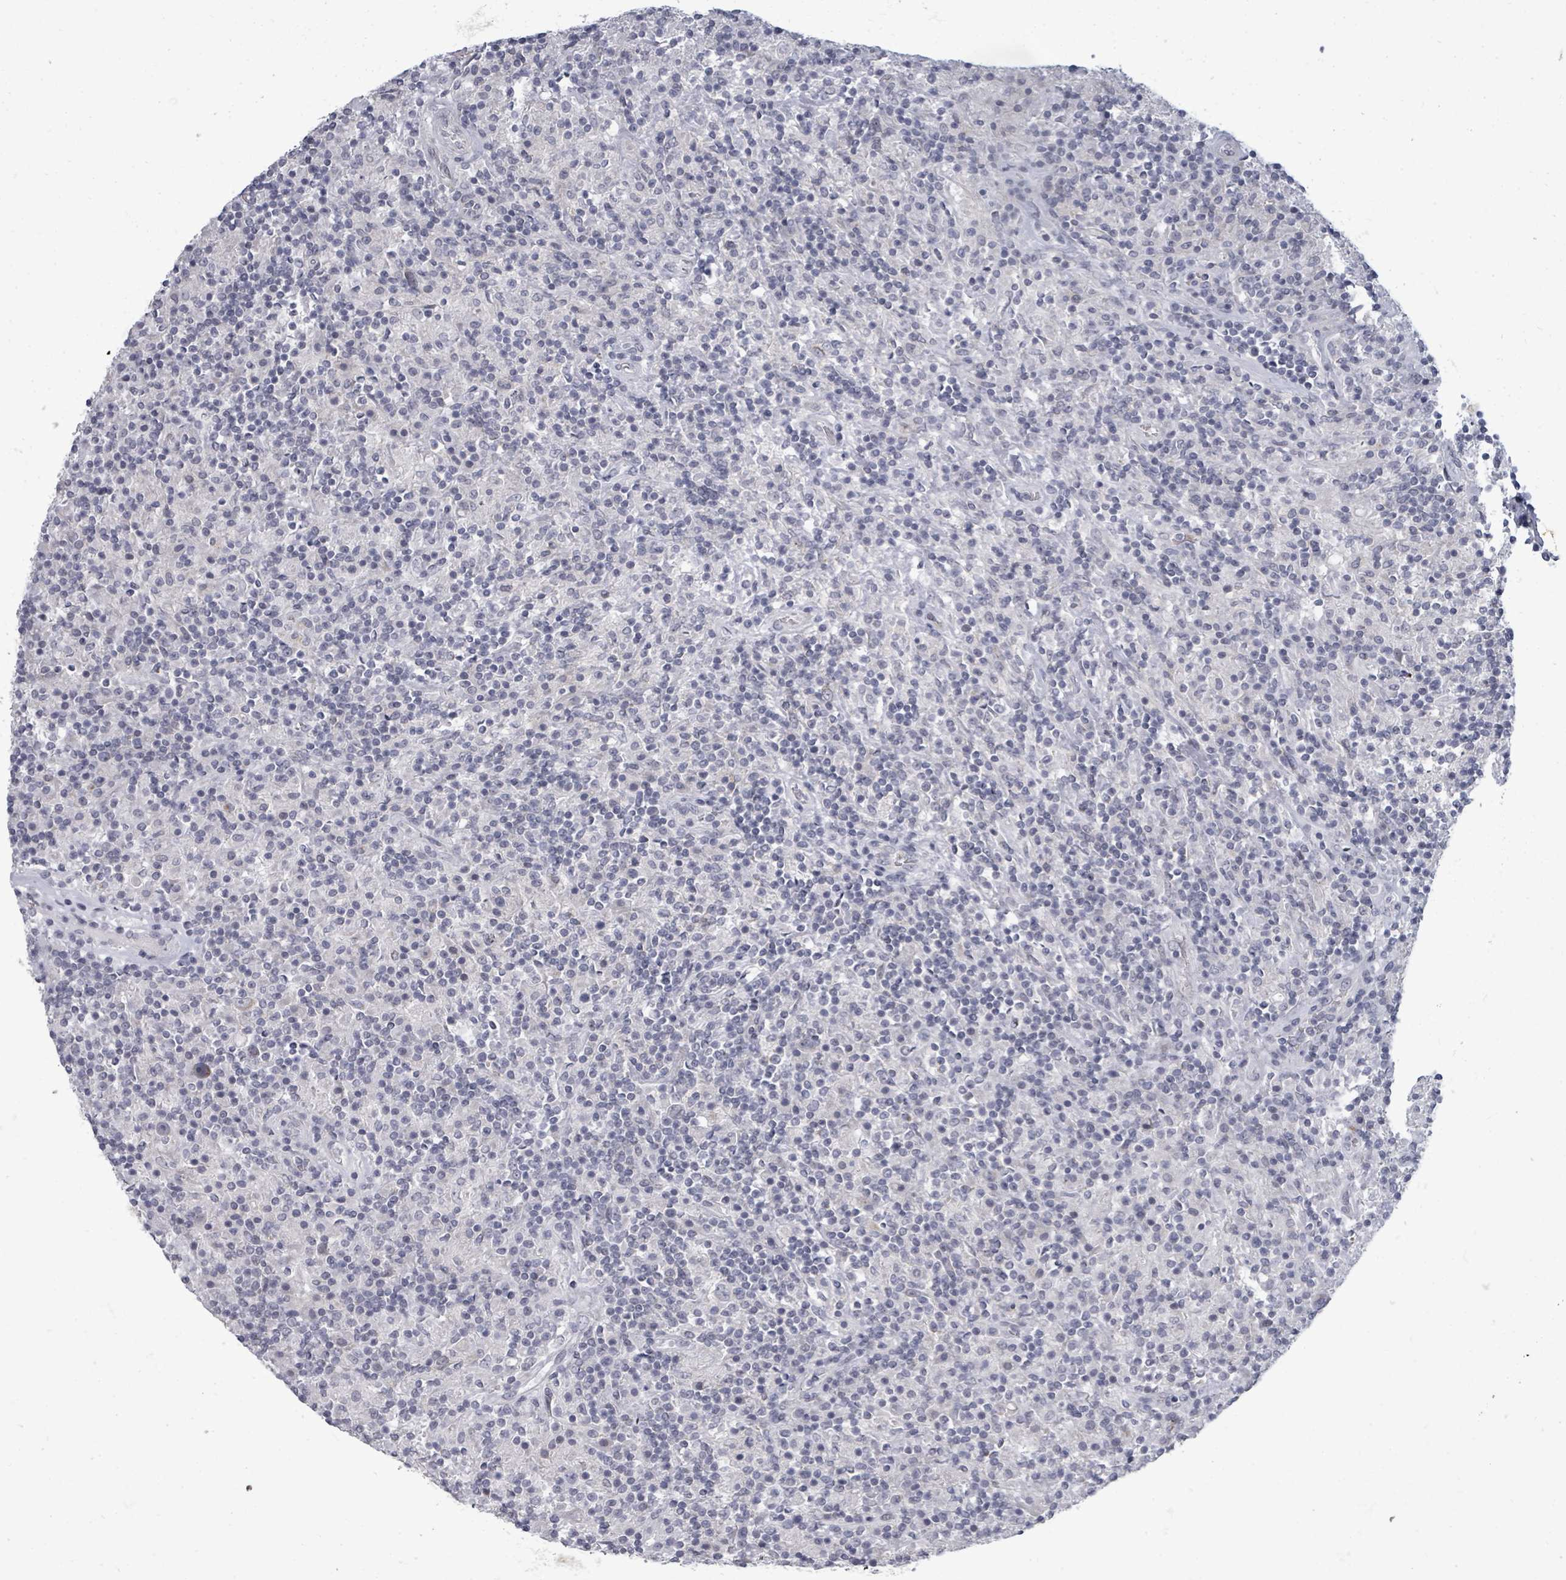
{"staining": {"intensity": "negative", "quantity": "none", "location": "none"}, "tissue": "lymphoma", "cell_type": "Tumor cells", "image_type": "cancer", "snomed": [{"axis": "morphology", "description": "Hodgkin's disease, NOS"}, {"axis": "topography", "description": "Lymph node"}], "caption": "High power microscopy image of an immunohistochemistry photomicrograph of lymphoma, revealing no significant staining in tumor cells. (Stains: DAB (3,3'-diaminobenzidine) immunohistochemistry (IHC) with hematoxylin counter stain, Microscopy: brightfield microscopy at high magnification).", "gene": "PTPN20", "patient": {"sex": "male", "age": 70}}